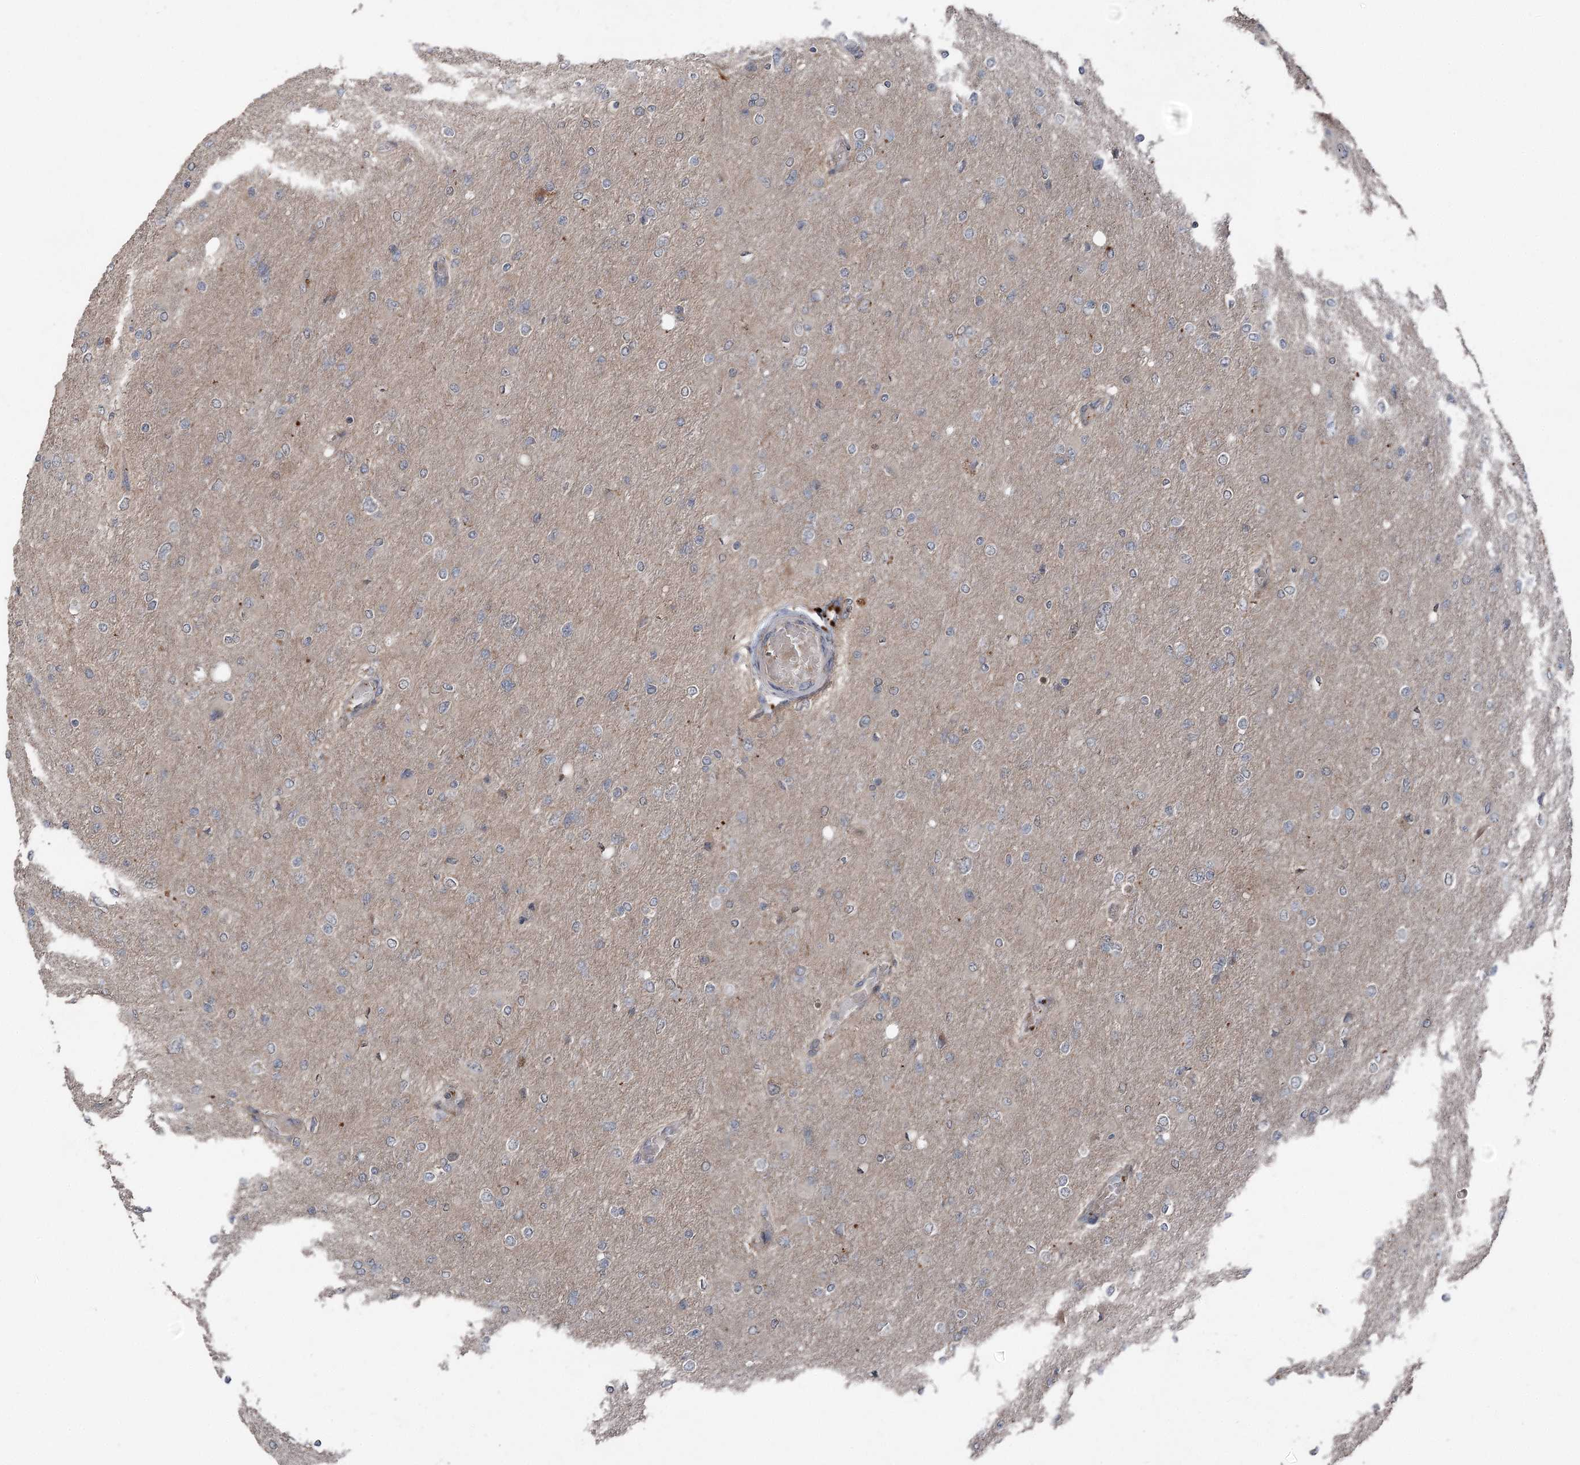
{"staining": {"intensity": "negative", "quantity": "none", "location": "none"}, "tissue": "glioma", "cell_type": "Tumor cells", "image_type": "cancer", "snomed": [{"axis": "morphology", "description": "Glioma, malignant, High grade"}, {"axis": "topography", "description": "Cerebral cortex"}], "caption": "Immunohistochemical staining of human malignant glioma (high-grade) exhibits no significant staining in tumor cells. (DAB IHC with hematoxylin counter stain).", "gene": "MAPK8IP2", "patient": {"sex": "female", "age": 36}}